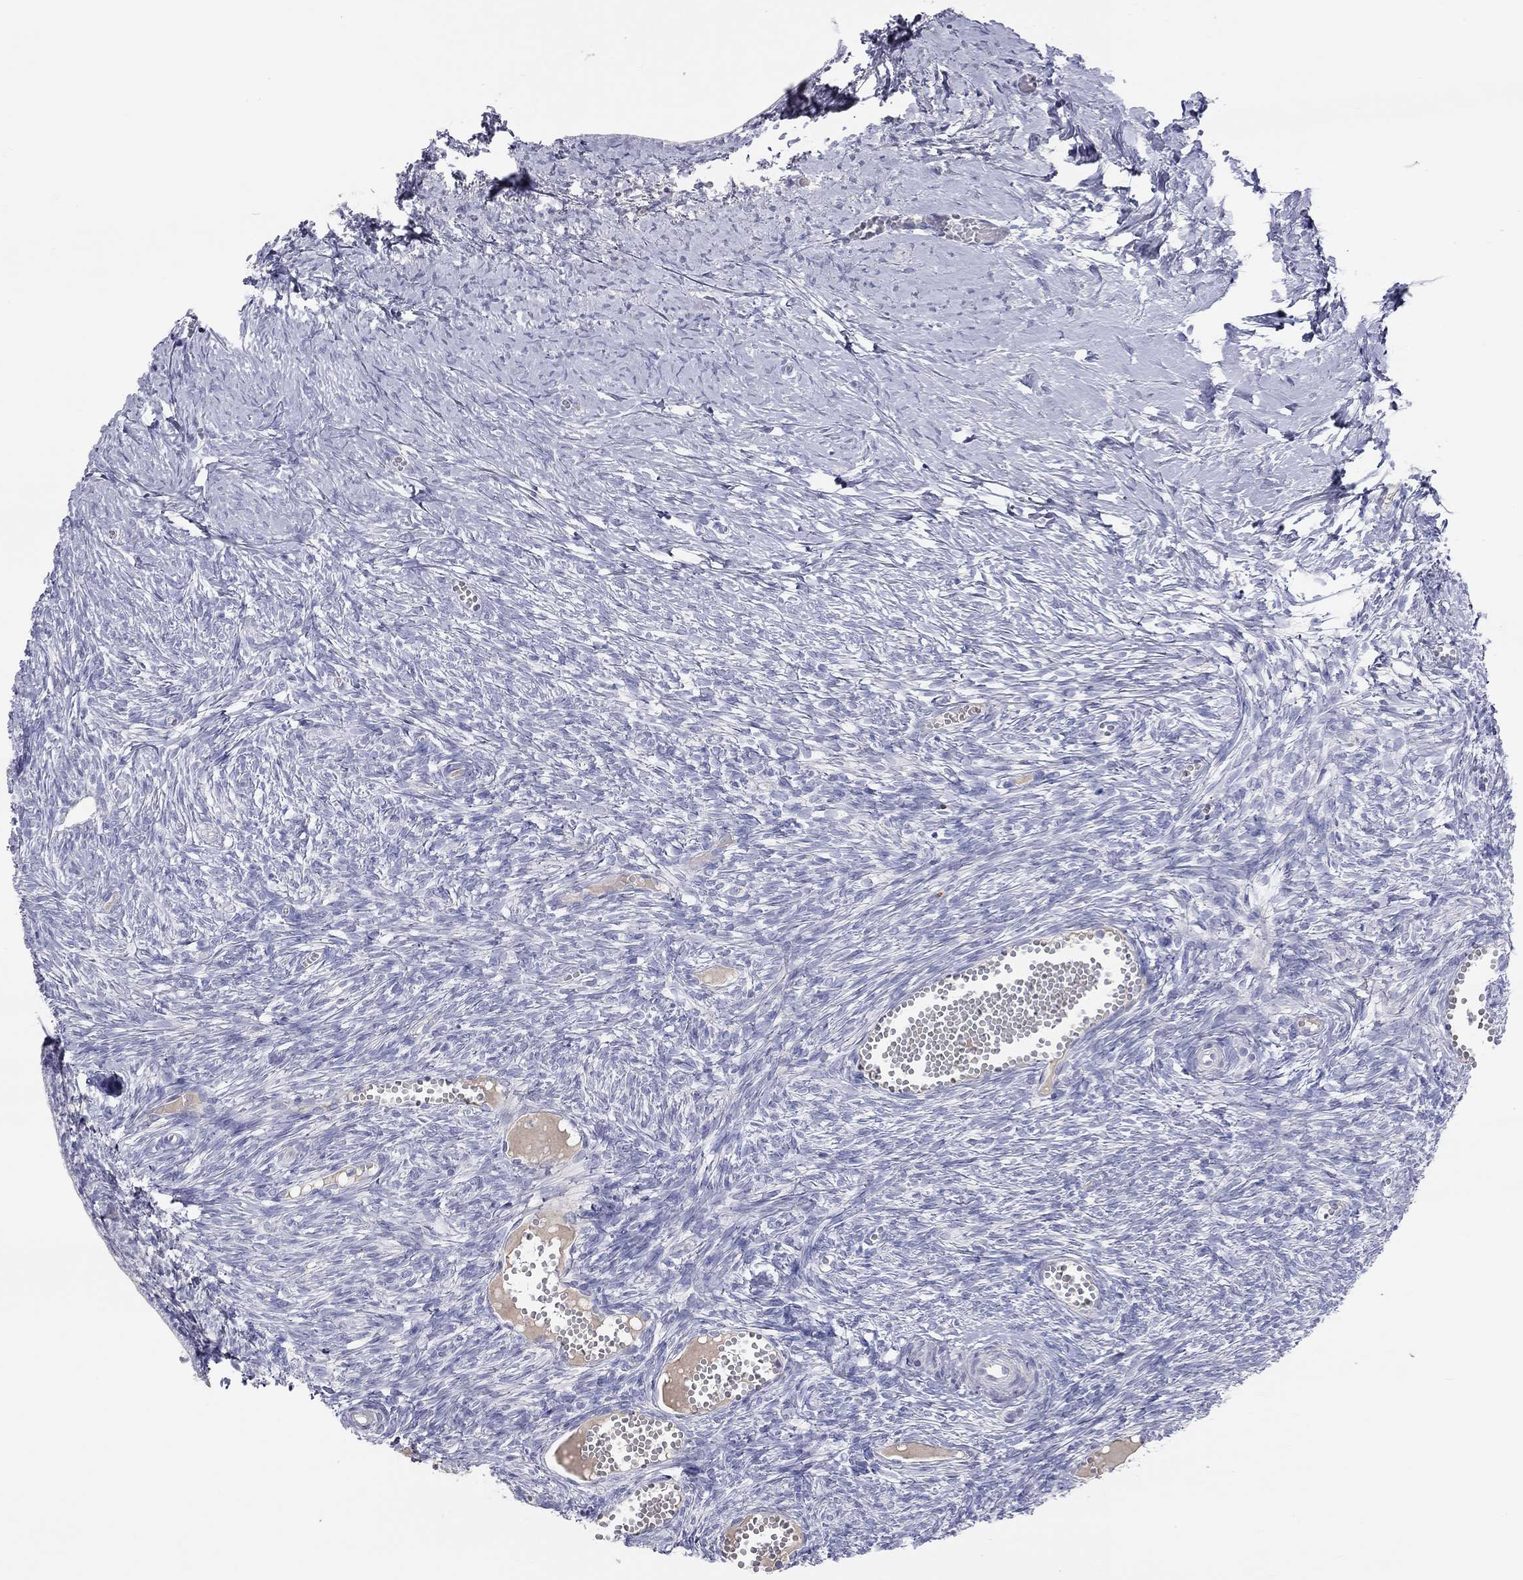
{"staining": {"intensity": "negative", "quantity": "none", "location": "none"}, "tissue": "ovary", "cell_type": "Ovarian stroma cells", "image_type": "normal", "snomed": [{"axis": "morphology", "description": "Normal tissue, NOS"}, {"axis": "topography", "description": "Ovary"}], "caption": "An immunohistochemistry micrograph of unremarkable ovary is shown. There is no staining in ovarian stroma cells of ovary.", "gene": "ST7L", "patient": {"sex": "female", "age": 43}}